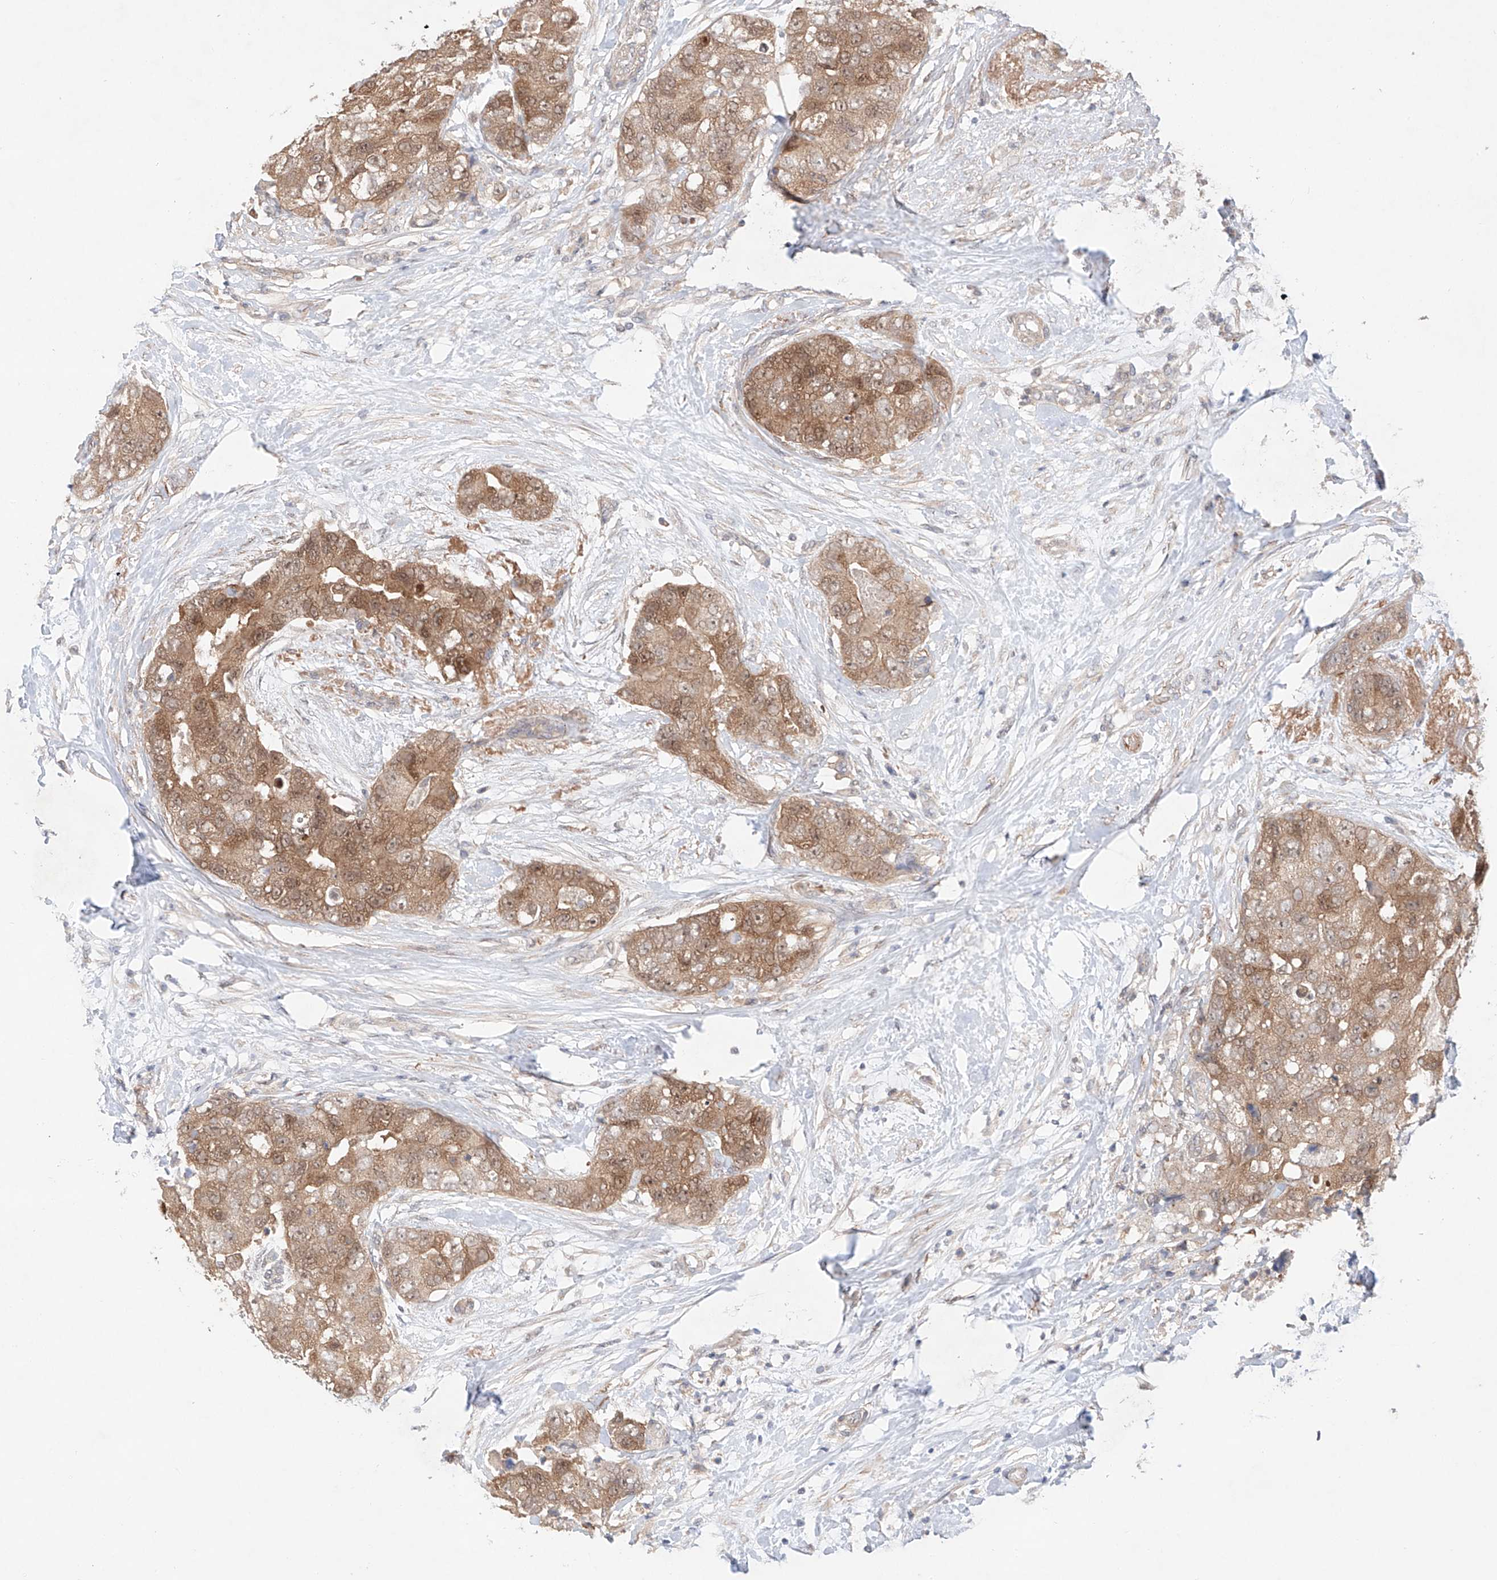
{"staining": {"intensity": "moderate", "quantity": ">75%", "location": "cytoplasmic/membranous"}, "tissue": "breast cancer", "cell_type": "Tumor cells", "image_type": "cancer", "snomed": [{"axis": "morphology", "description": "Duct carcinoma"}, {"axis": "topography", "description": "Breast"}], "caption": "Breast cancer stained for a protein shows moderate cytoplasmic/membranous positivity in tumor cells. The staining was performed using DAB (3,3'-diaminobenzidine) to visualize the protein expression in brown, while the nuclei were stained in blue with hematoxylin (Magnification: 20x).", "gene": "TSR2", "patient": {"sex": "female", "age": 62}}